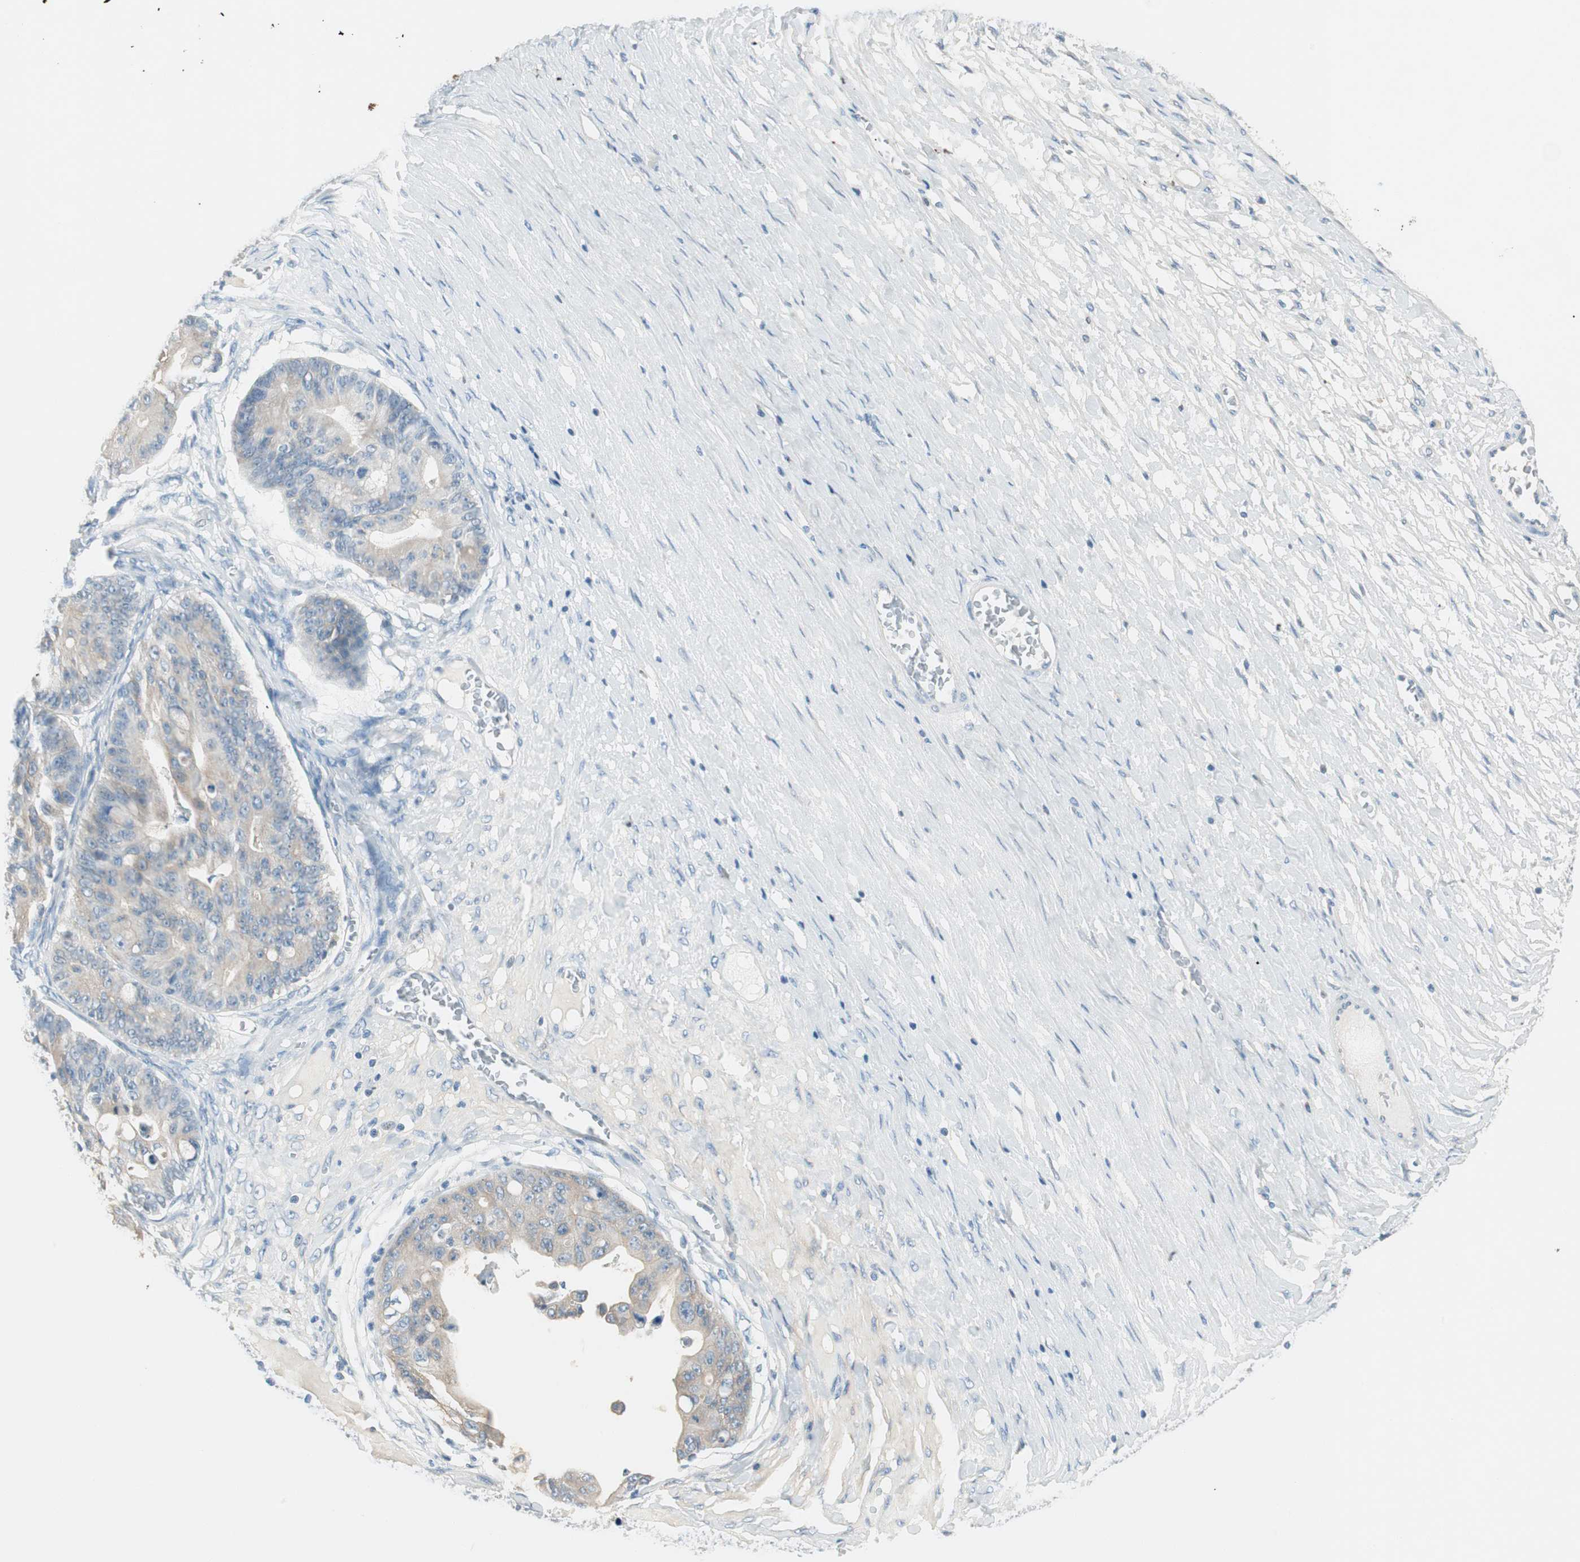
{"staining": {"intensity": "weak", "quantity": ">75%", "location": "cytoplasmic/membranous"}, "tissue": "ovarian cancer", "cell_type": "Tumor cells", "image_type": "cancer", "snomed": [{"axis": "morphology", "description": "Cystadenocarcinoma, mucinous, NOS"}, {"axis": "topography", "description": "Ovary"}], "caption": "Ovarian mucinous cystadenocarcinoma tissue shows weak cytoplasmic/membranous expression in approximately >75% of tumor cells", "gene": "GNAO1", "patient": {"sex": "female", "age": 37}}